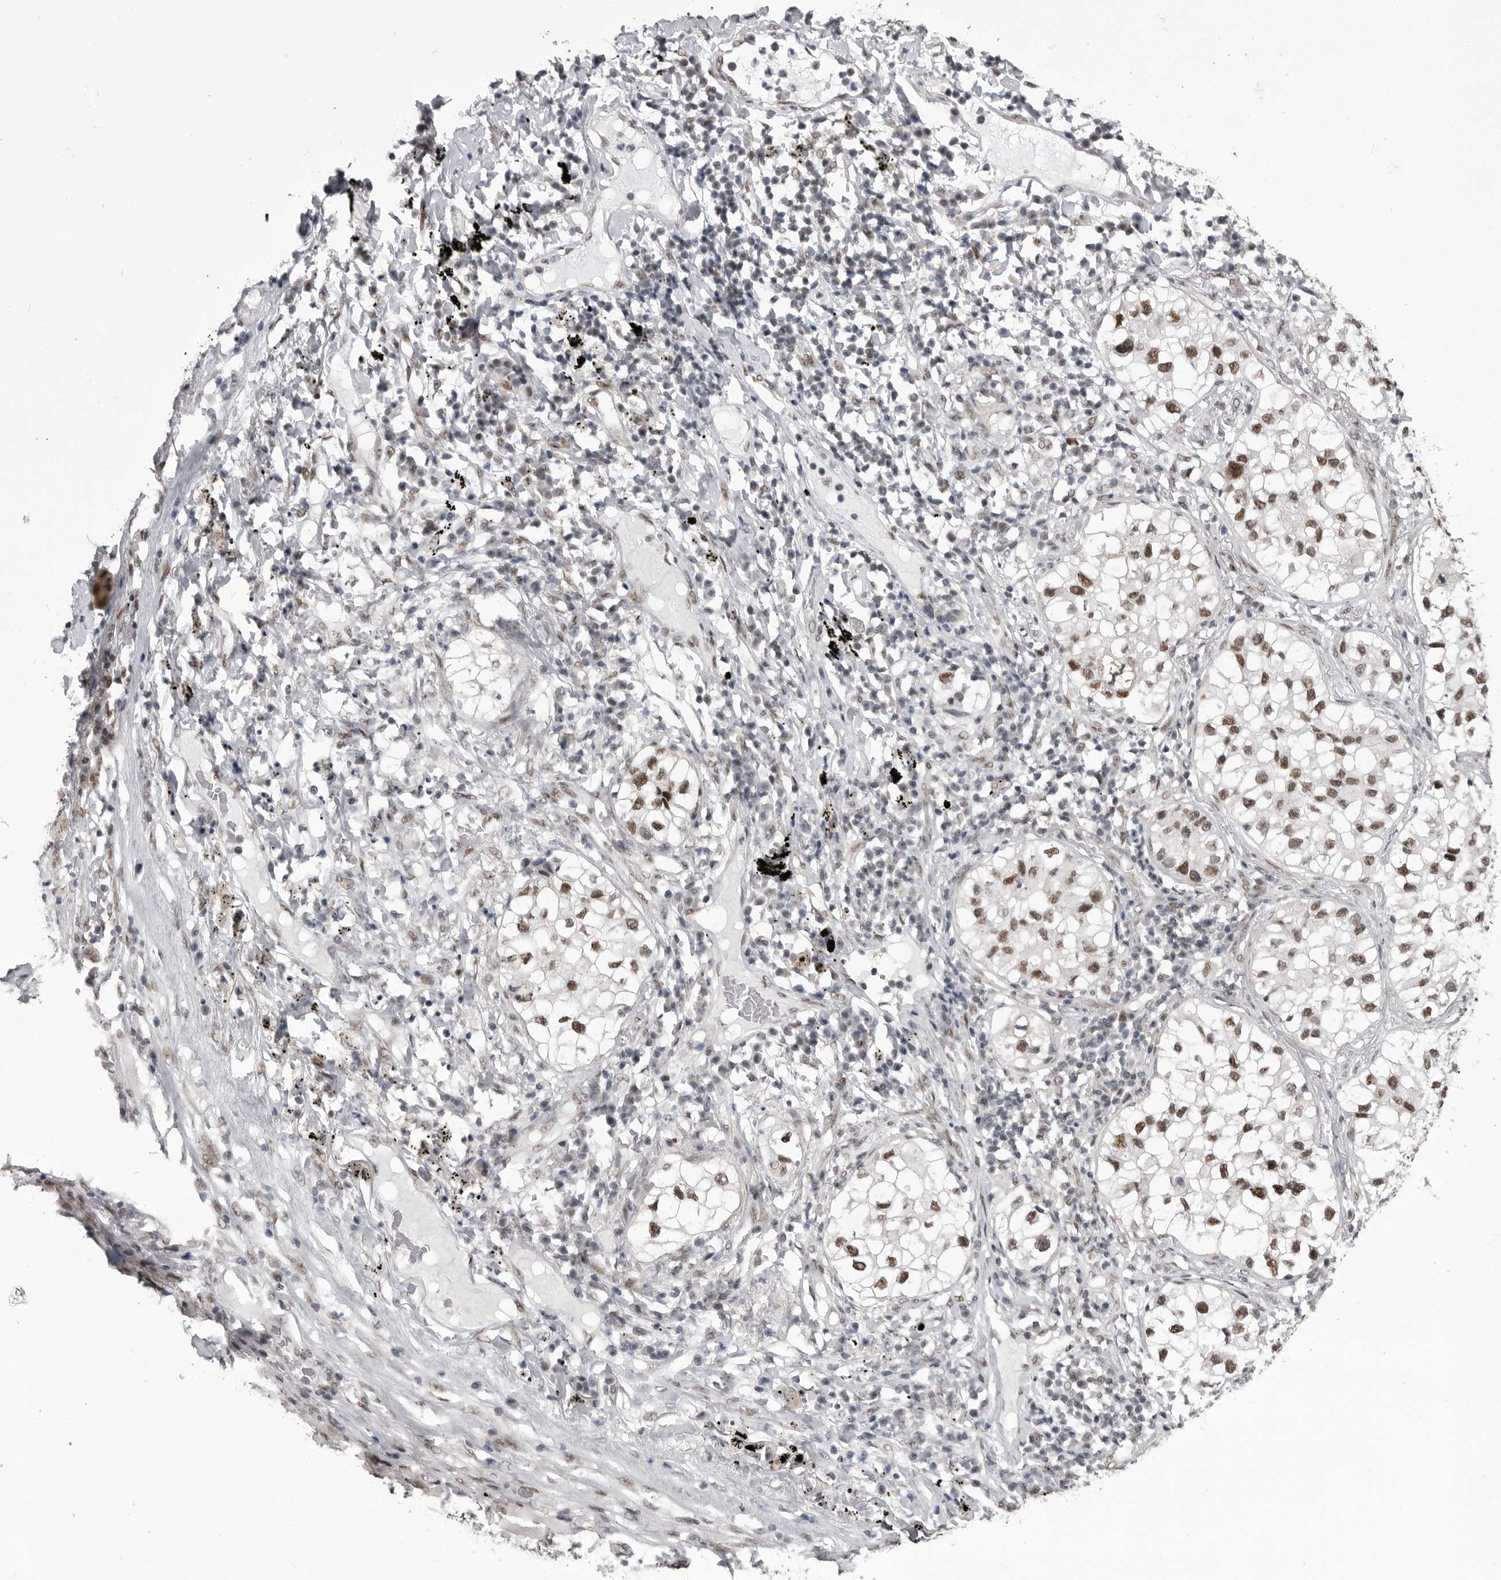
{"staining": {"intensity": "moderate", "quantity": ">75%", "location": "nuclear"}, "tissue": "lung cancer", "cell_type": "Tumor cells", "image_type": "cancer", "snomed": [{"axis": "morphology", "description": "Adenocarcinoma, NOS"}, {"axis": "topography", "description": "Lung"}], "caption": "Immunohistochemistry (DAB (3,3'-diaminobenzidine)) staining of adenocarcinoma (lung) reveals moderate nuclear protein positivity in approximately >75% of tumor cells. Using DAB (3,3'-diaminobenzidine) (brown) and hematoxylin (blue) stains, captured at high magnification using brightfield microscopy.", "gene": "MEPCE", "patient": {"sex": "male", "age": 63}}